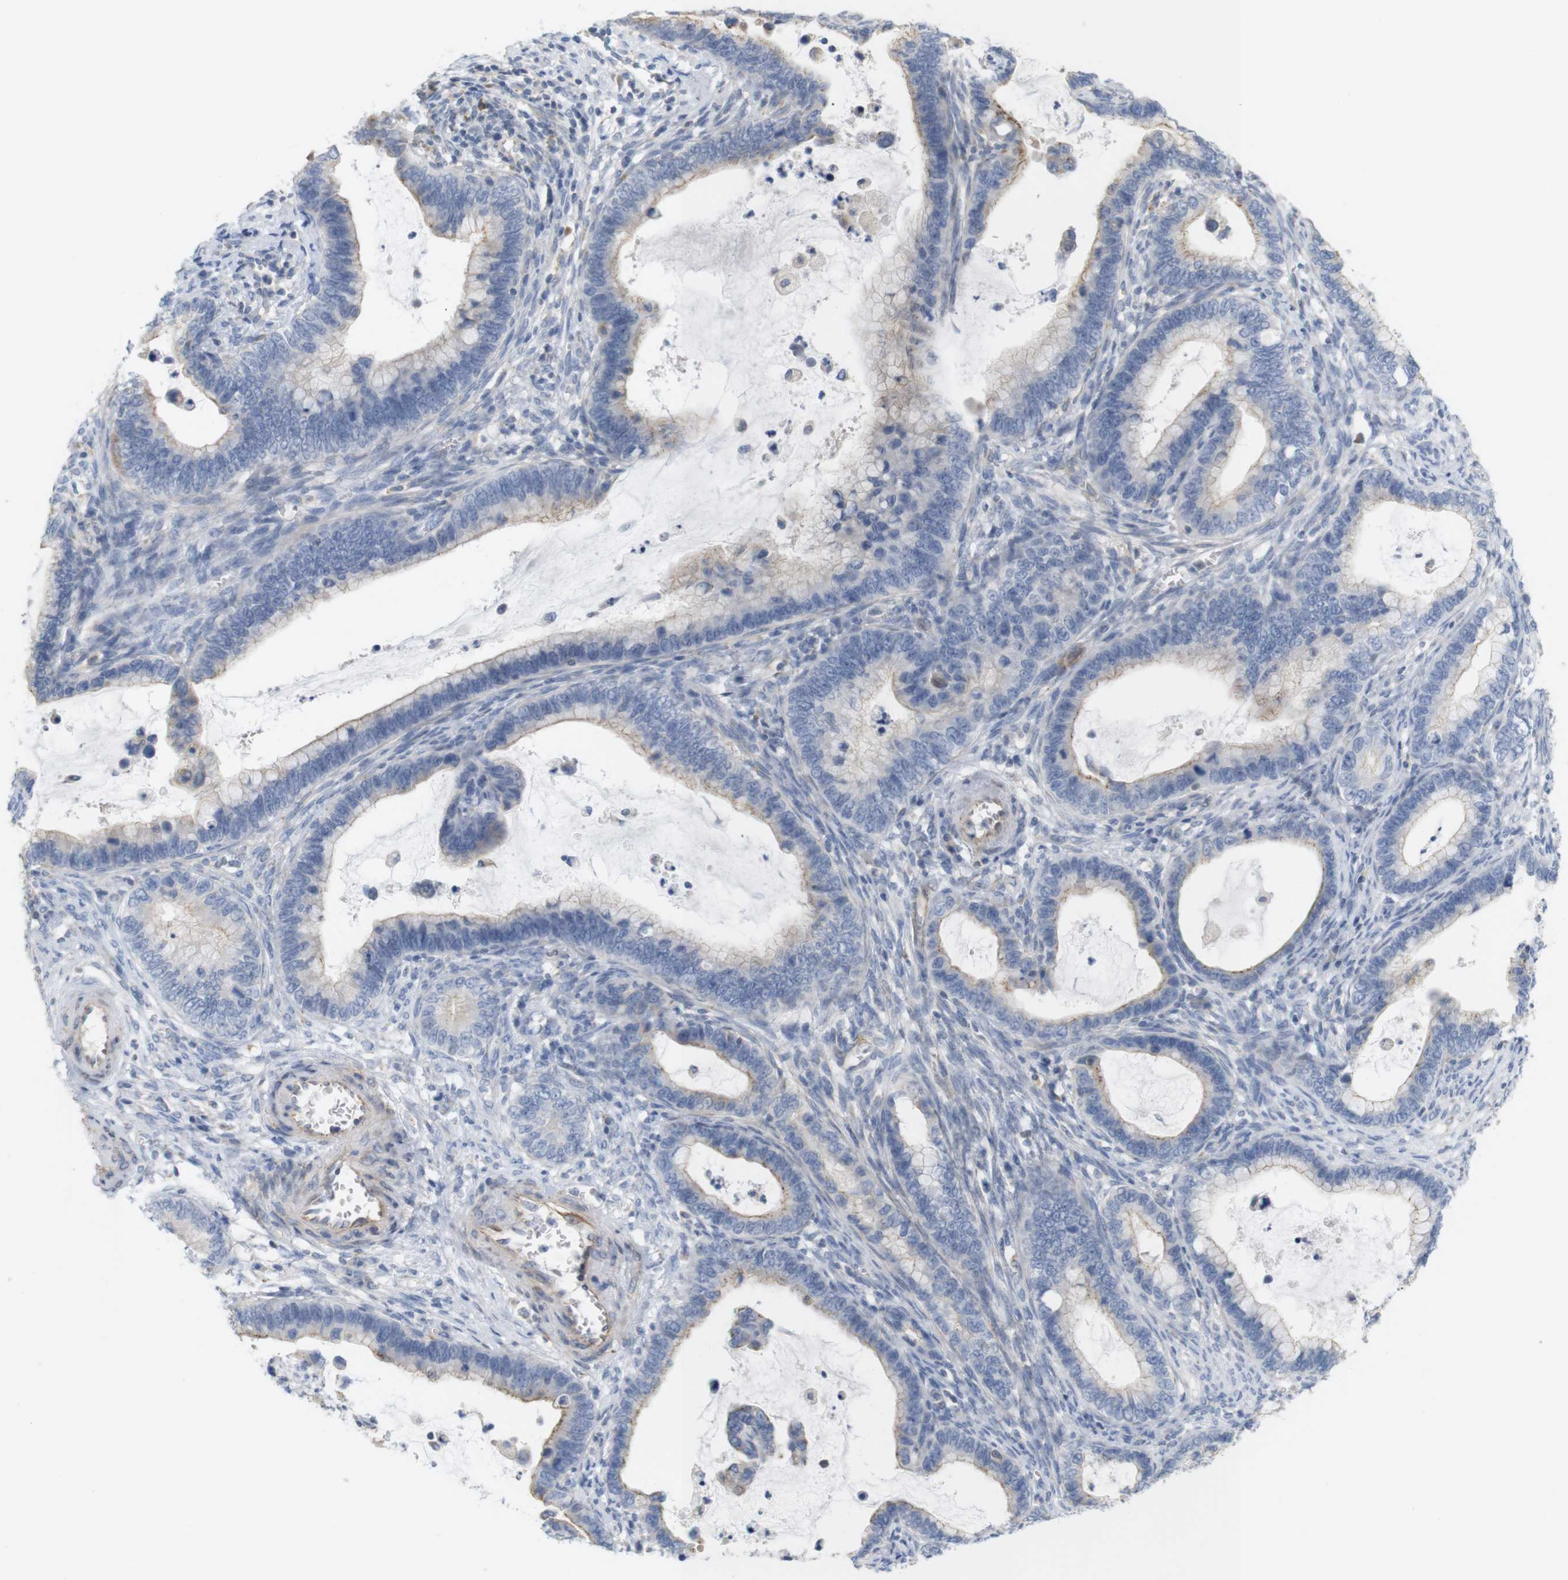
{"staining": {"intensity": "moderate", "quantity": "<25%", "location": "cytoplasmic/membranous"}, "tissue": "cervical cancer", "cell_type": "Tumor cells", "image_type": "cancer", "snomed": [{"axis": "morphology", "description": "Adenocarcinoma, NOS"}, {"axis": "topography", "description": "Cervix"}], "caption": "The micrograph displays staining of adenocarcinoma (cervical), revealing moderate cytoplasmic/membranous protein expression (brown color) within tumor cells.", "gene": "ITPR1", "patient": {"sex": "female", "age": 44}}